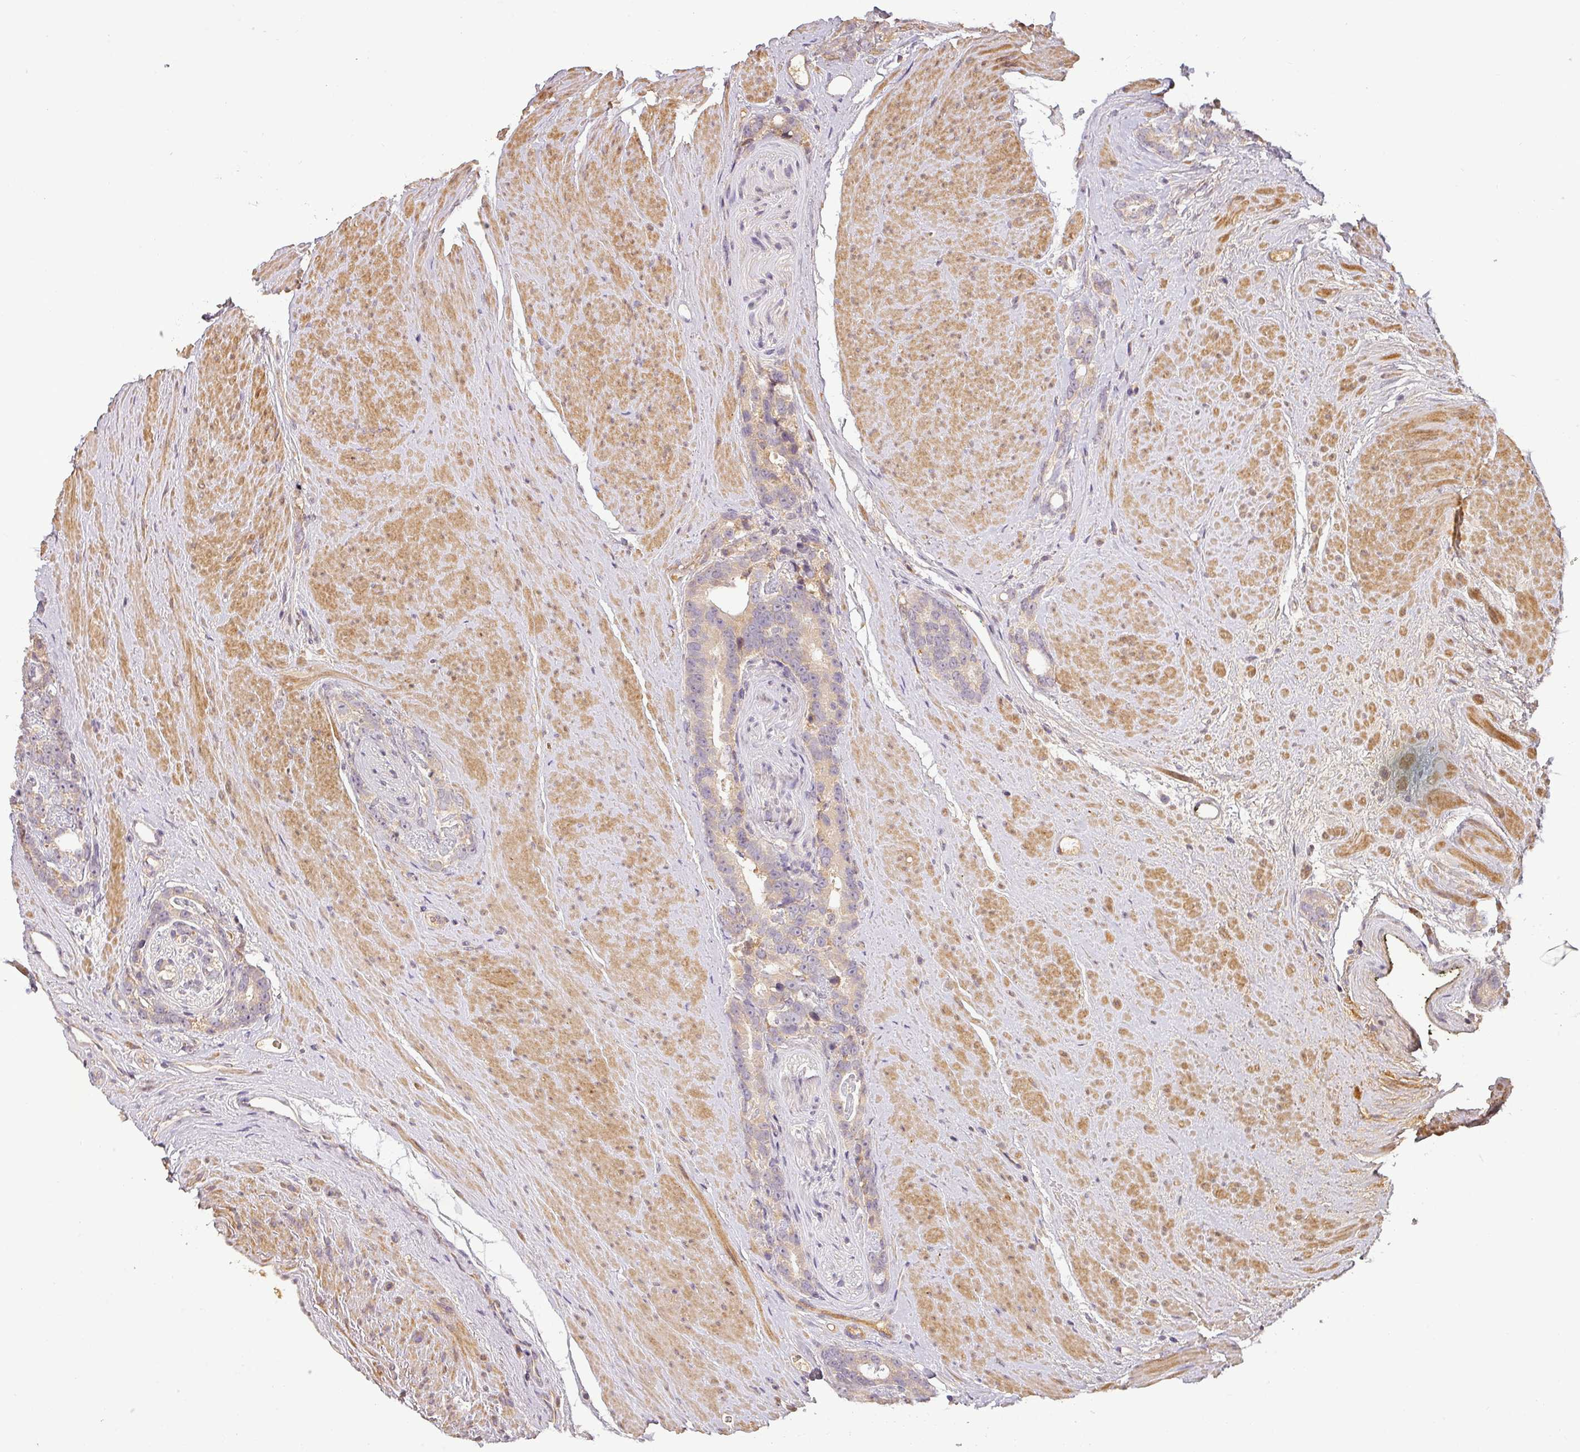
{"staining": {"intensity": "negative", "quantity": "none", "location": "none"}, "tissue": "prostate cancer", "cell_type": "Tumor cells", "image_type": "cancer", "snomed": [{"axis": "morphology", "description": "Adenocarcinoma, High grade"}, {"axis": "topography", "description": "Prostate"}], "caption": "Immunohistochemistry histopathology image of human prostate cancer stained for a protein (brown), which exhibits no expression in tumor cells.", "gene": "BPIFB3", "patient": {"sex": "male", "age": 74}}